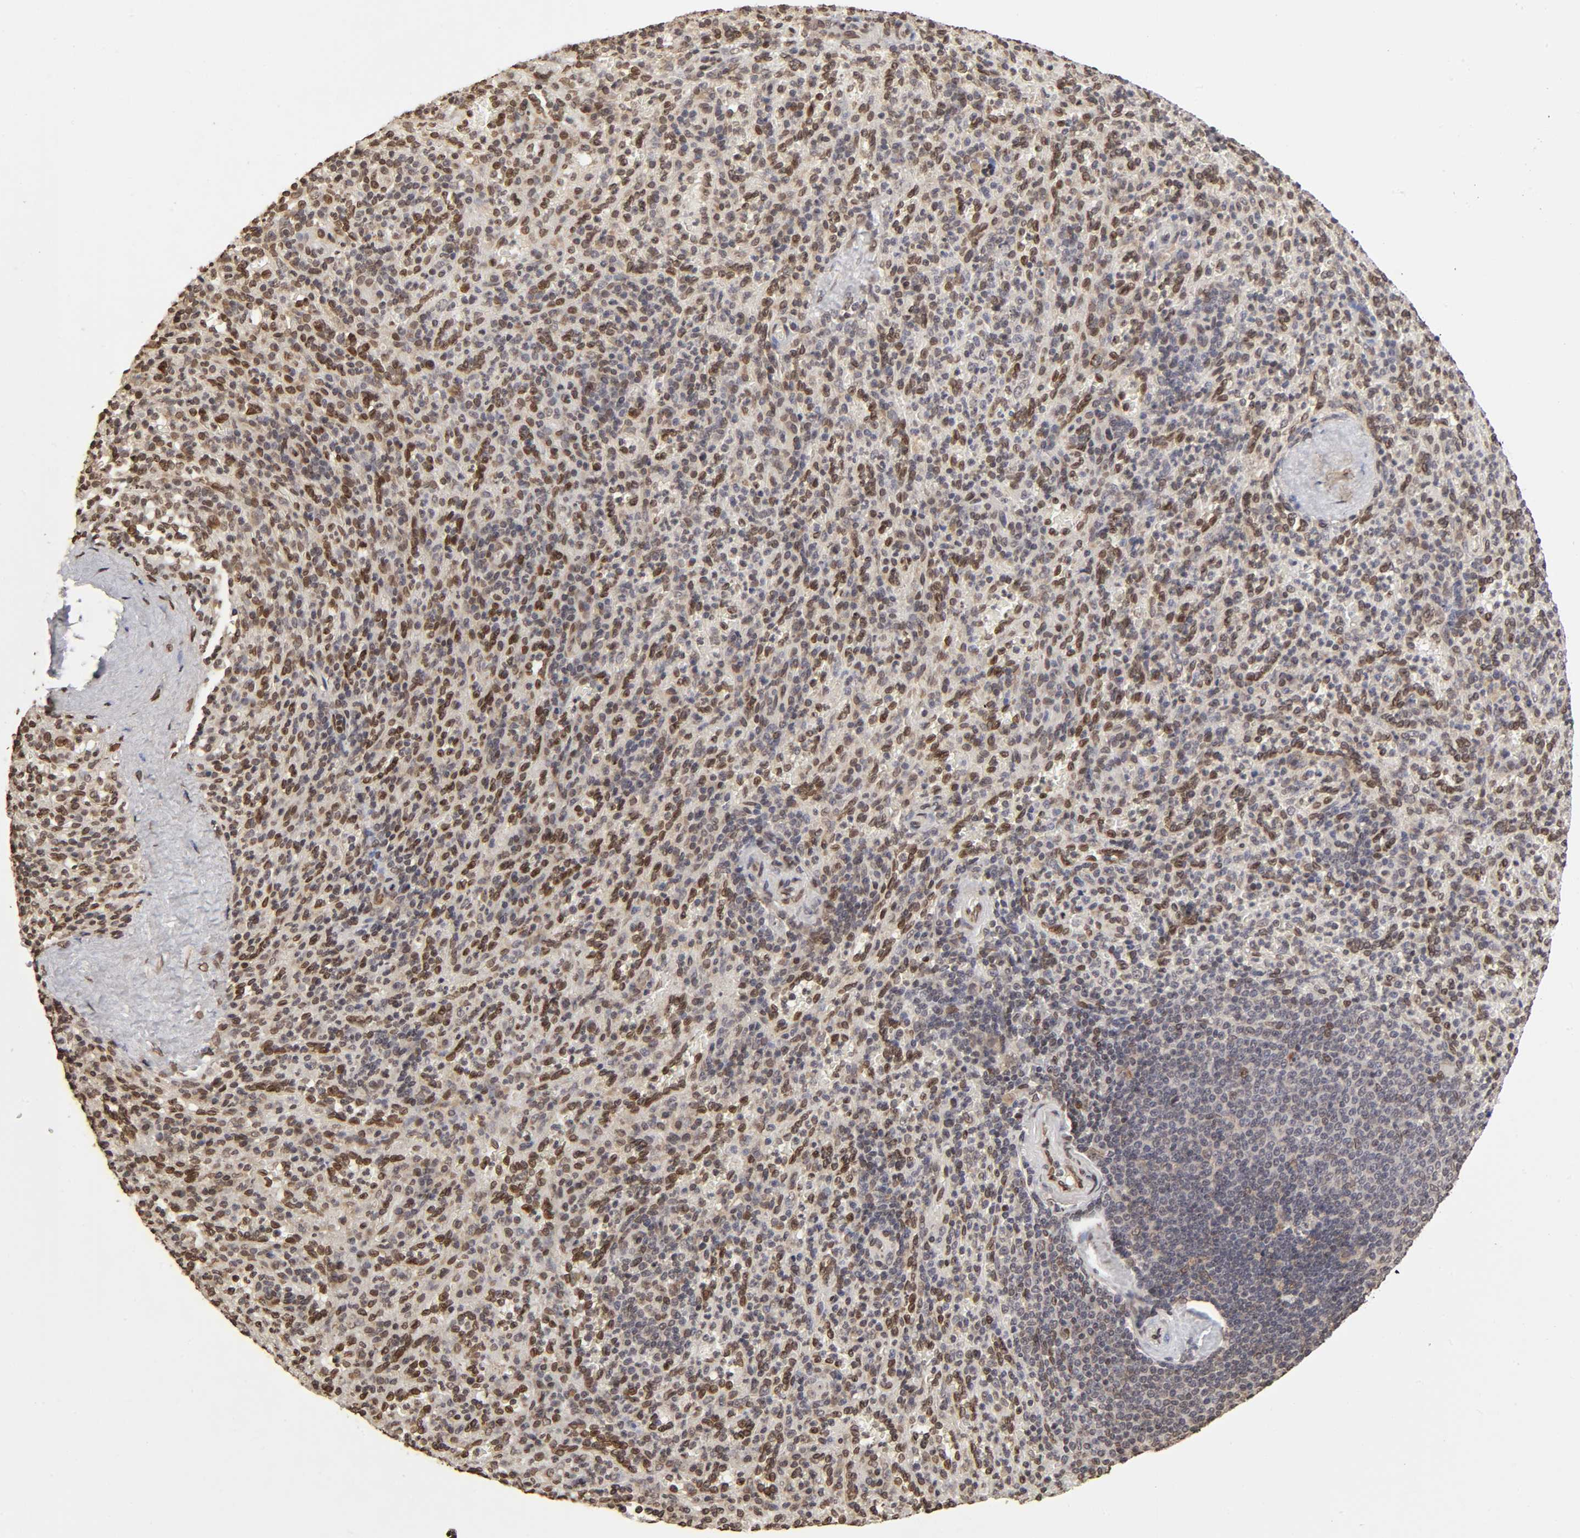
{"staining": {"intensity": "weak", "quantity": "<25%", "location": "nuclear"}, "tissue": "spleen", "cell_type": "Cells in red pulp", "image_type": "normal", "snomed": [{"axis": "morphology", "description": "Normal tissue, NOS"}, {"axis": "topography", "description": "Spleen"}], "caption": "IHC photomicrograph of unremarkable spleen: human spleen stained with DAB (3,3'-diaminobenzidine) reveals no significant protein staining in cells in red pulp.", "gene": "MLLT6", "patient": {"sex": "male", "age": 36}}